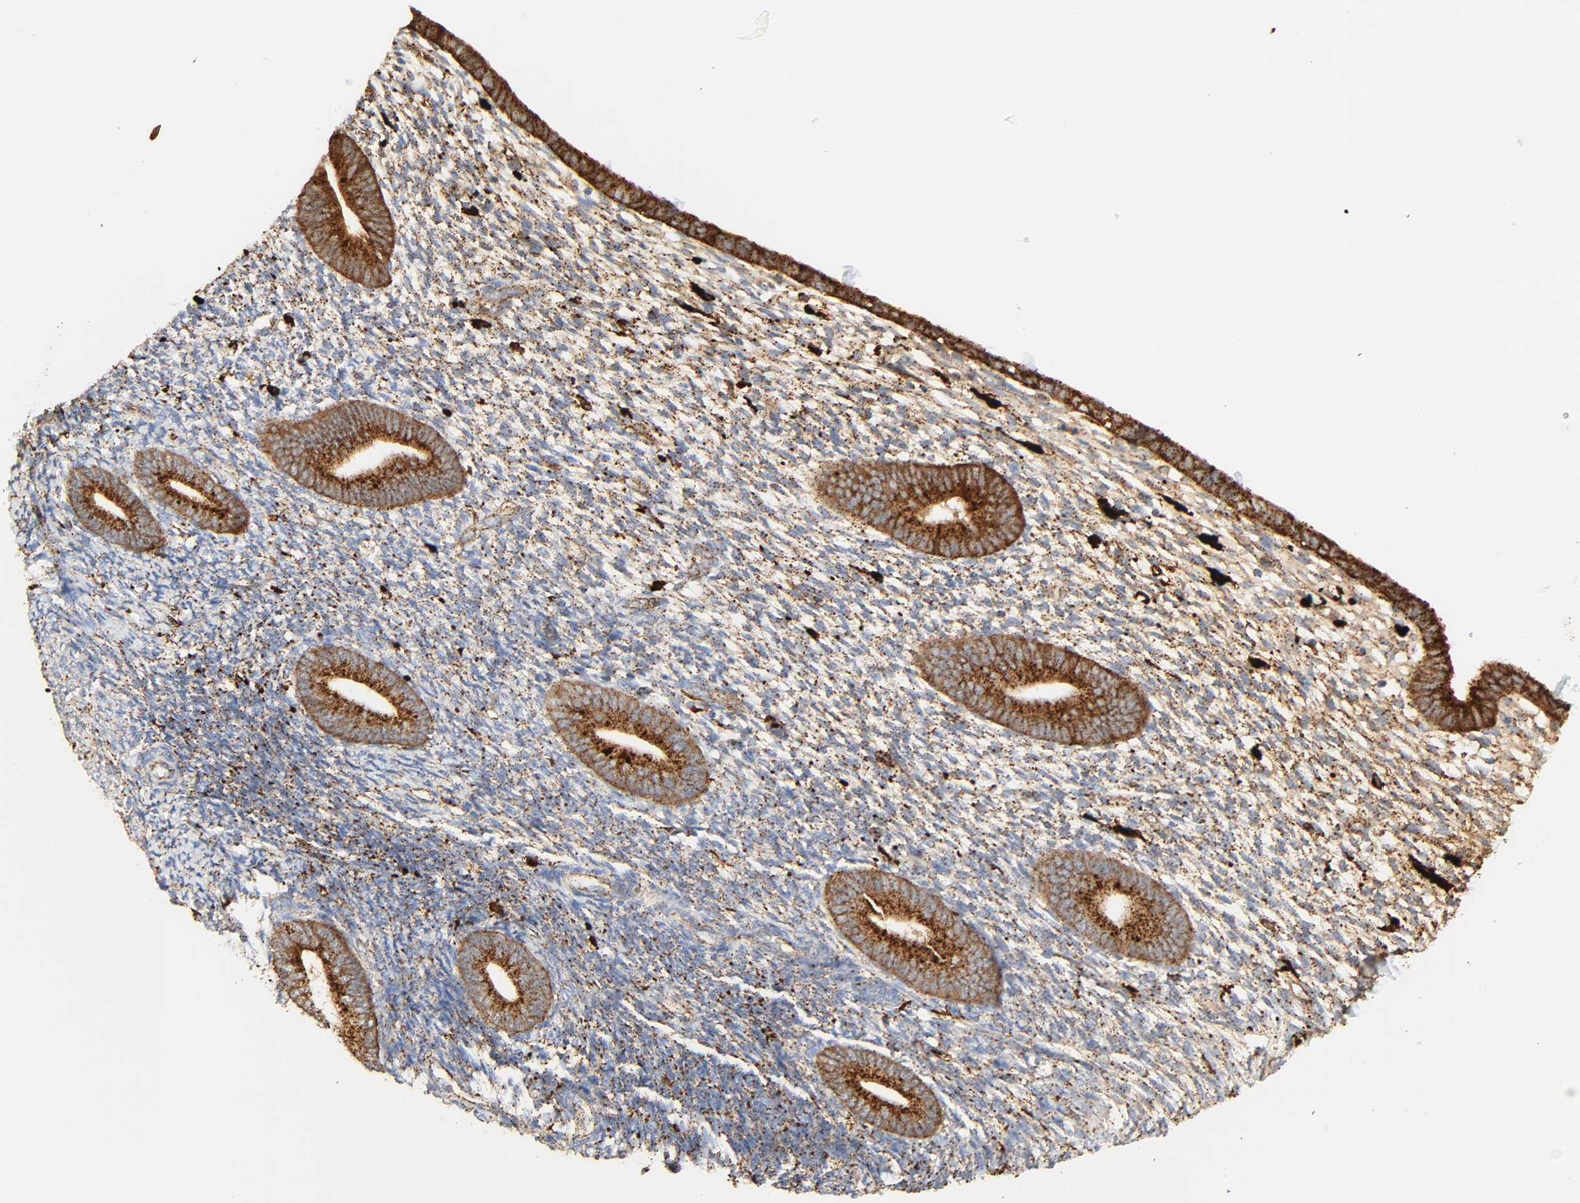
{"staining": {"intensity": "weak", "quantity": "25%-75%", "location": "cytoplasmic/membranous"}, "tissue": "endometrium", "cell_type": "Cells in endometrial stroma", "image_type": "normal", "snomed": [{"axis": "morphology", "description": "Normal tissue, NOS"}, {"axis": "topography", "description": "Endometrium"}], "caption": "This image displays immunohistochemistry (IHC) staining of unremarkable endometrium, with low weak cytoplasmic/membranous positivity in approximately 25%-75% of cells in endometrial stroma.", "gene": "PSAP", "patient": {"sex": "female", "age": 57}}